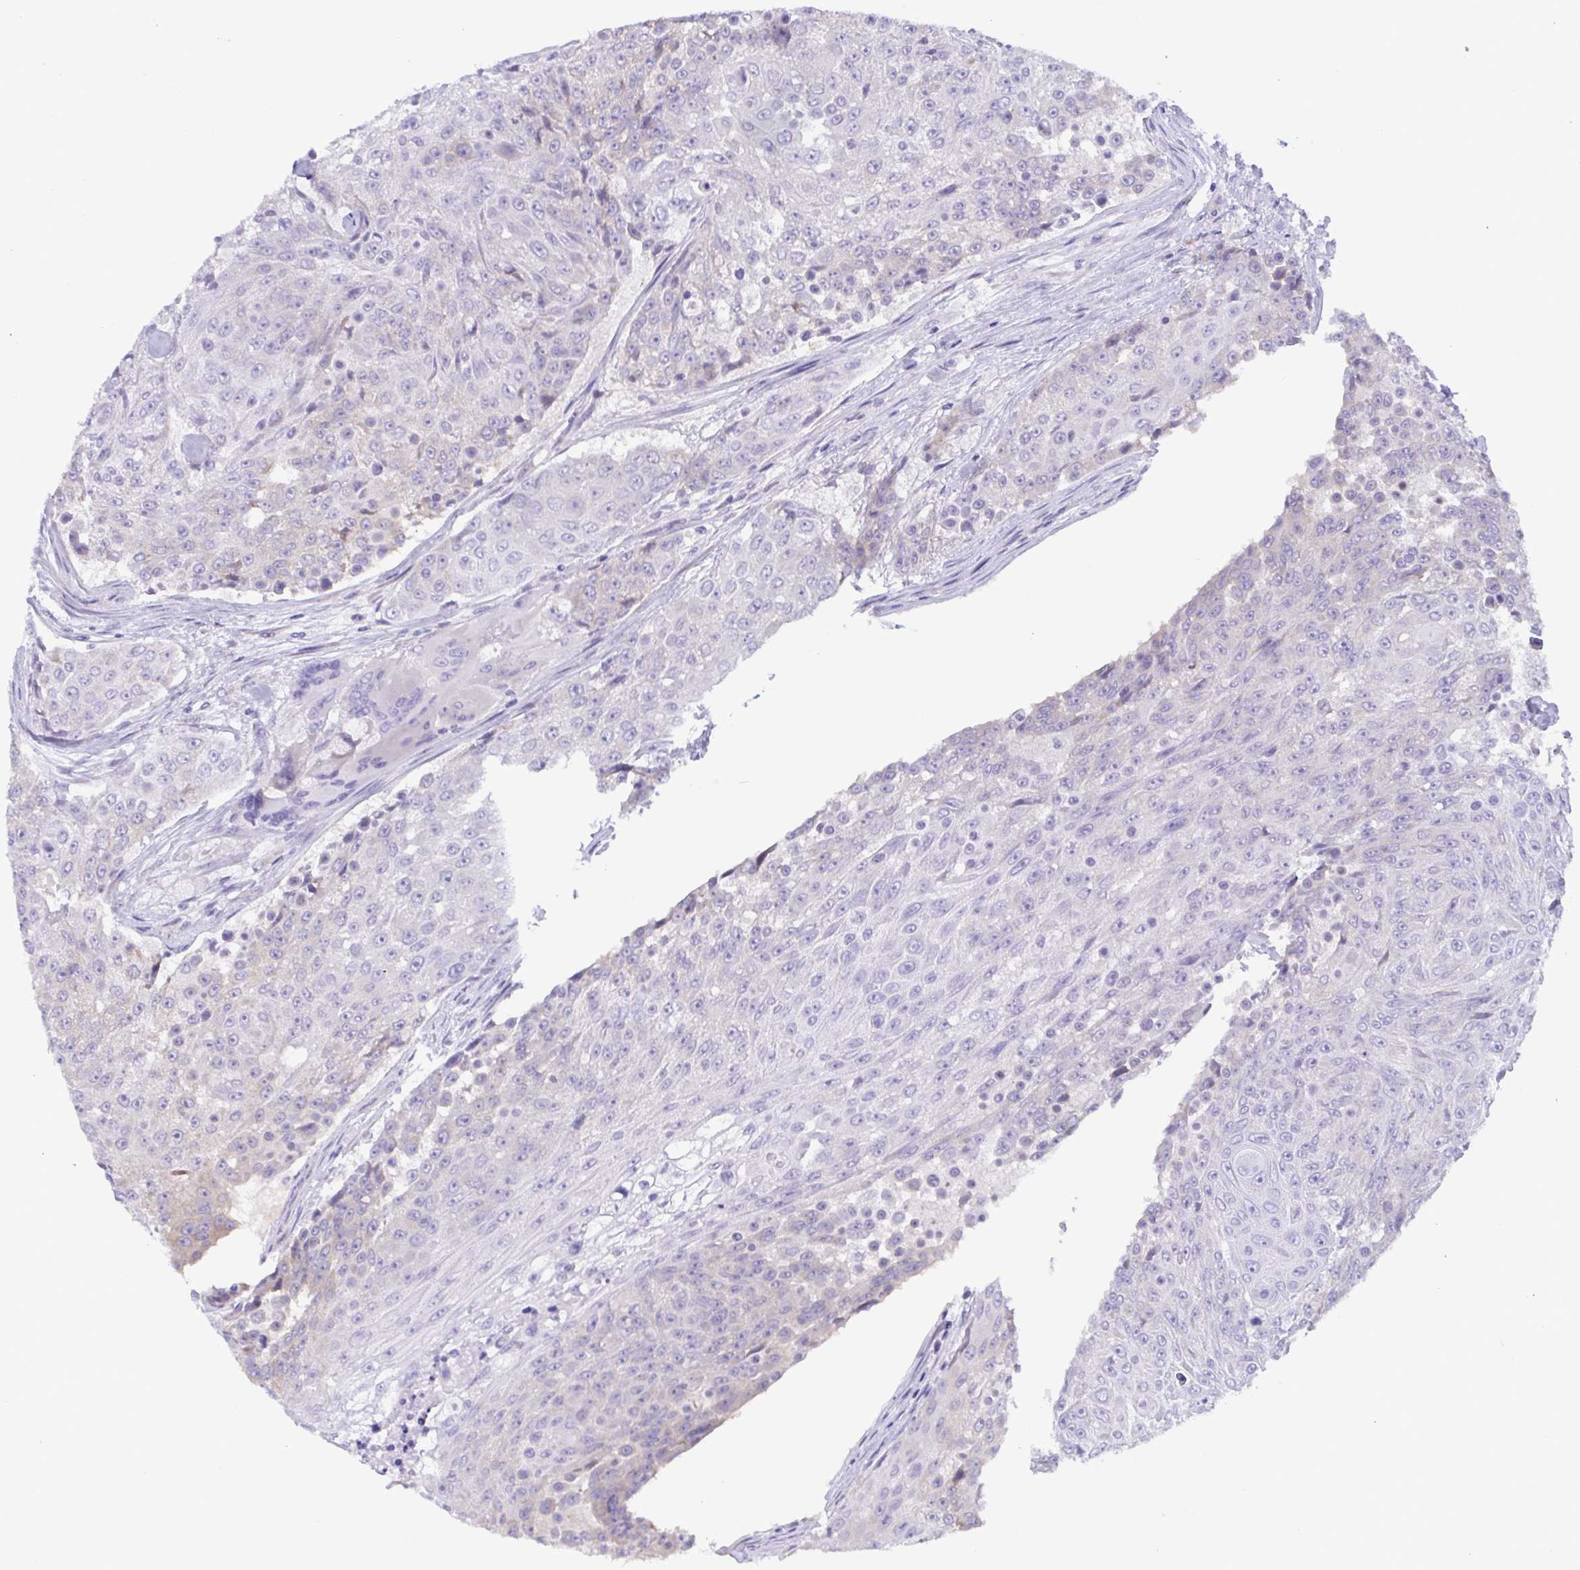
{"staining": {"intensity": "negative", "quantity": "none", "location": "none"}, "tissue": "urothelial cancer", "cell_type": "Tumor cells", "image_type": "cancer", "snomed": [{"axis": "morphology", "description": "Urothelial carcinoma, High grade"}, {"axis": "topography", "description": "Urinary bladder"}], "caption": "Protein analysis of urothelial cancer demonstrates no significant expression in tumor cells.", "gene": "TNNI3", "patient": {"sex": "female", "age": 63}}